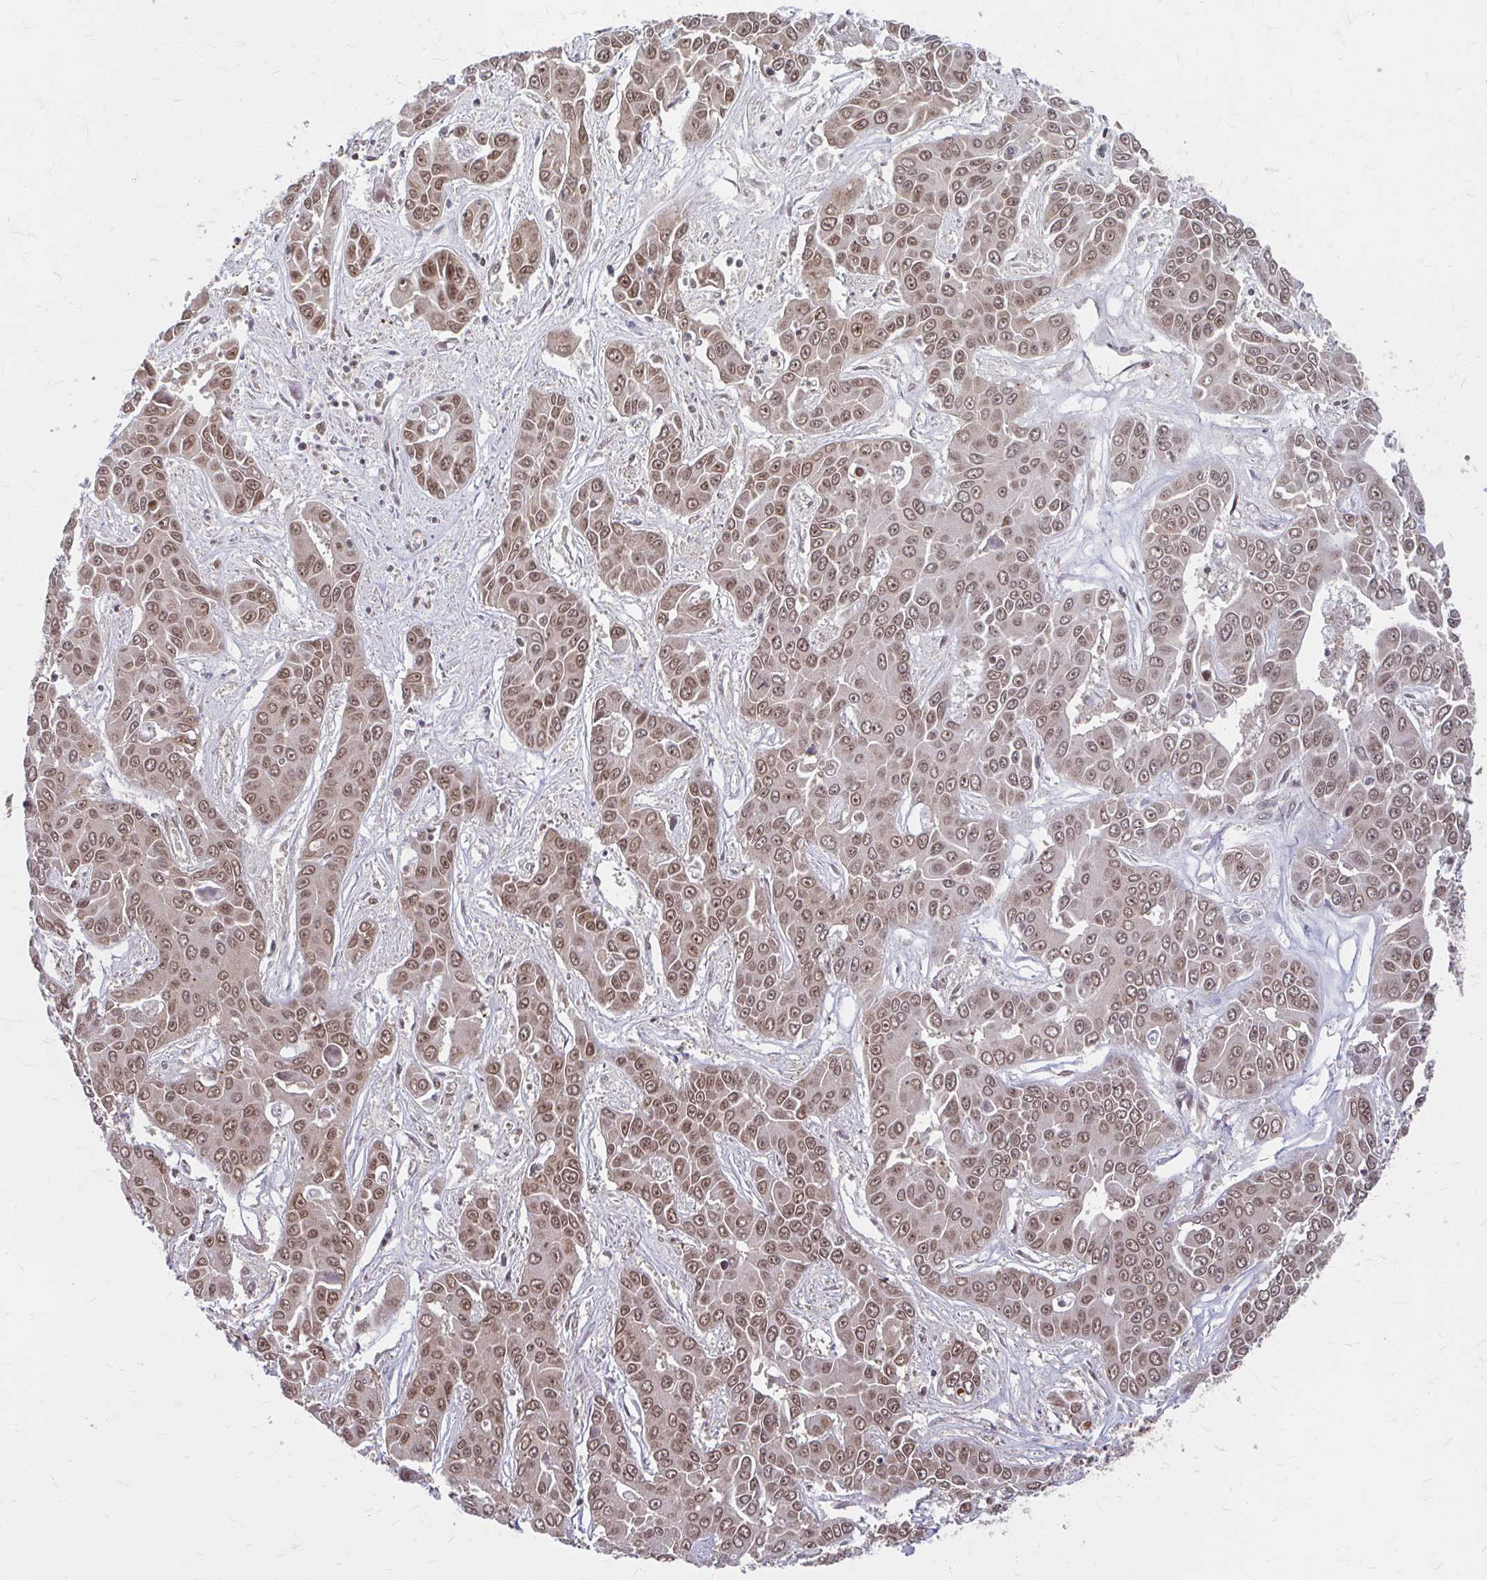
{"staining": {"intensity": "moderate", "quantity": ">75%", "location": "cytoplasmic/membranous,nuclear"}, "tissue": "liver cancer", "cell_type": "Tumor cells", "image_type": "cancer", "snomed": [{"axis": "morphology", "description": "Cholangiocarcinoma"}, {"axis": "topography", "description": "Liver"}], "caption": "Human liver cancer (cholangiocarcinoma) stained with a brown dye demonstrates moderate cytoplasmic/membranous and nuclear positive expression in approximately >75% of tumor cells.", "gene": "XPO1", "patient": {"sex": "female", "age": 52}}